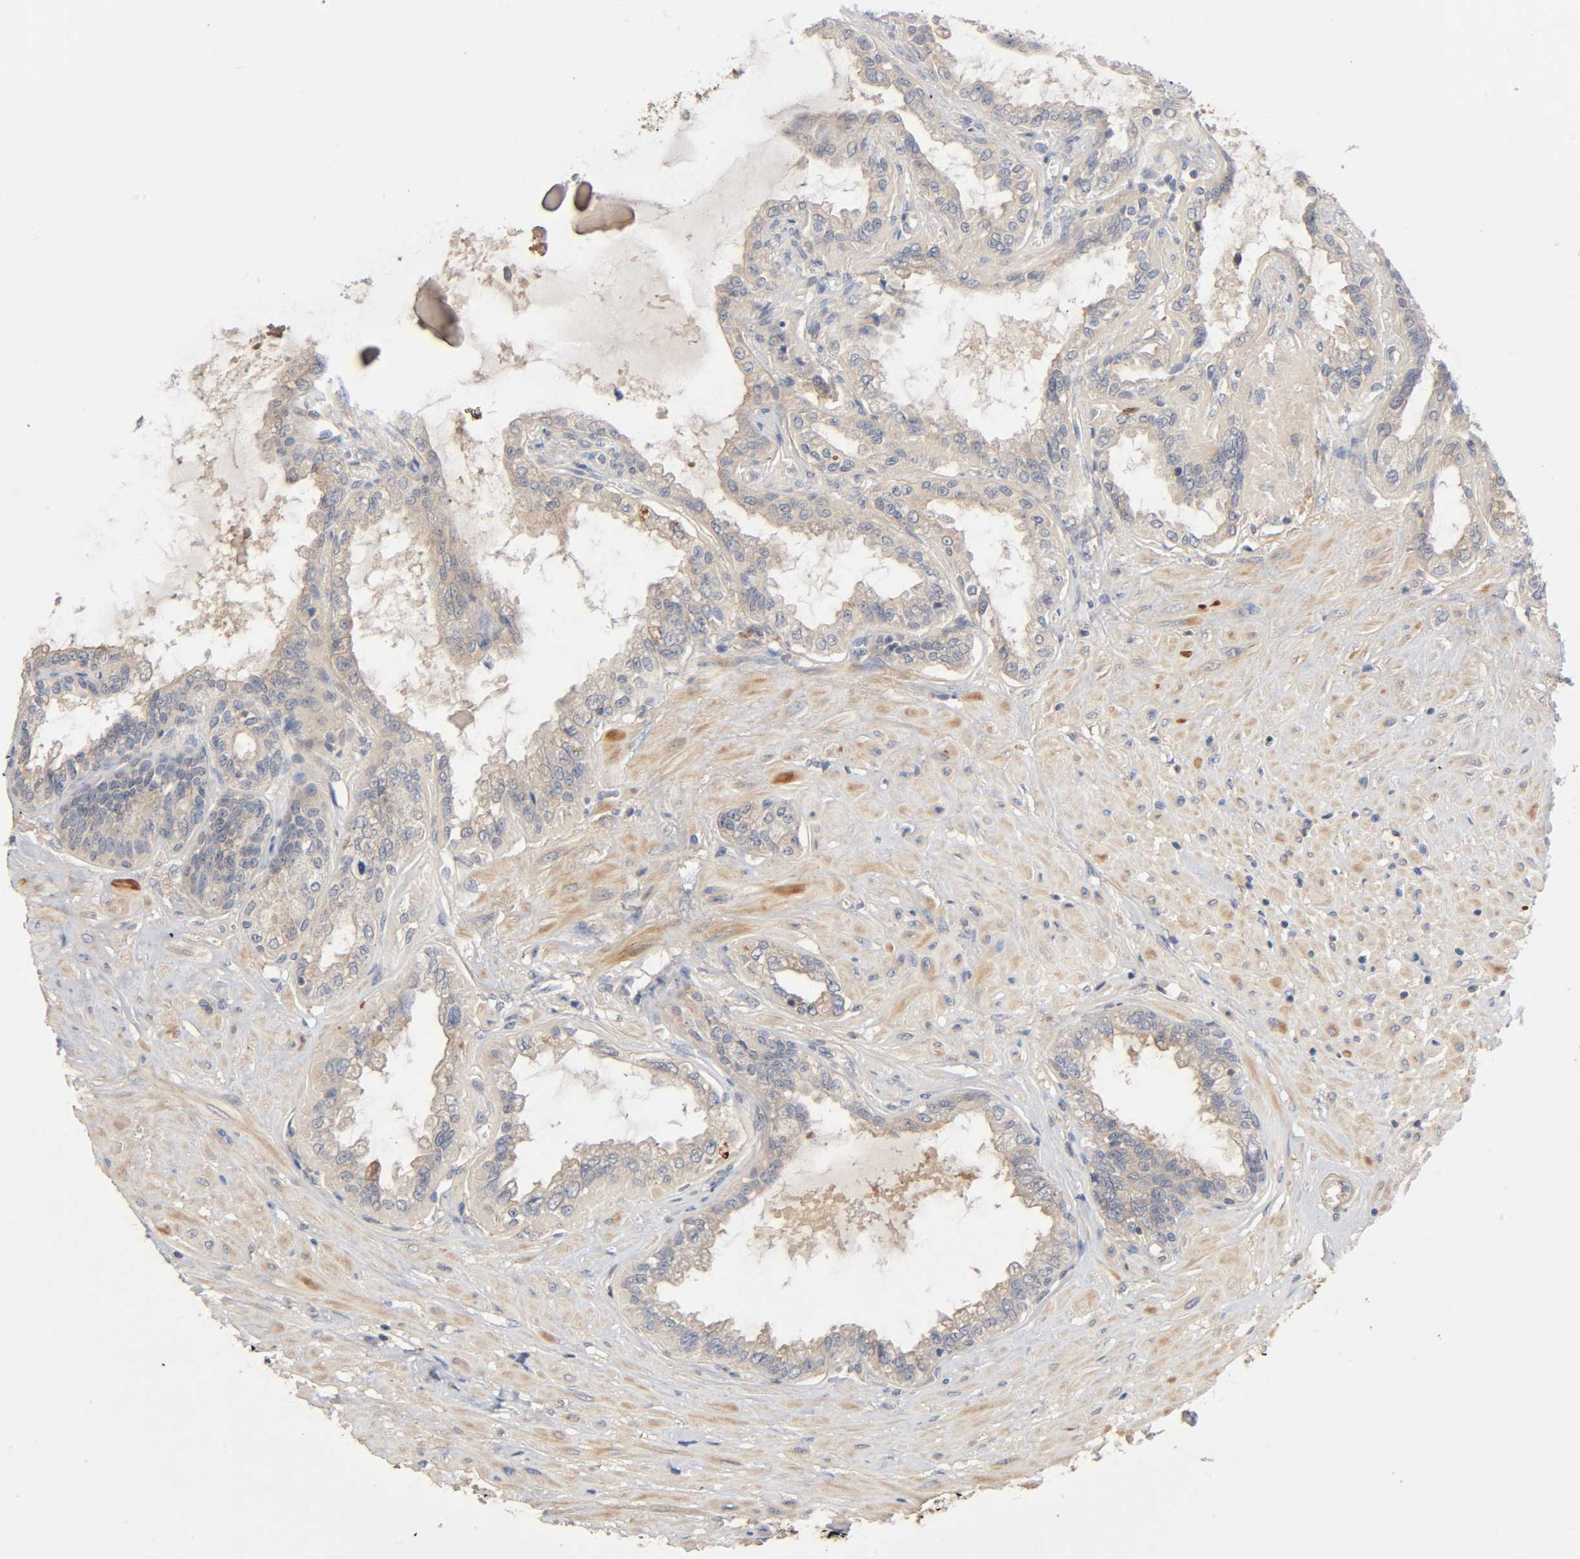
{"staining": {"intensity": "moderate", "quantity": ">75%", "location": "cytoplasmic/membranous"}, "tissue": "seminal vesicle", "cell_type": "Glandular cells", "image_type": "normal", "snomed": [{"axis": "morphology", "description": "Normal tissue, NOS"}, {"axis": "morphology", "description": "Inflammation, NOS"}, {"axis": "topography", "description": "Urinary bladder"}, {"axis": "topography", "description": "Prostate"}, {"axis": "topography", "description": "Seminal veicle"}], "caption": "Immunohistochemical staining of benign human seminal vesicle shows >75% levels of moderate cytoplasmic/membranous protein positivity in about >75% of glandular cells. (DAB = brown stain, brightfield microscopy at high magnification).", "gene": "CPB2", "patient": {"sex": "male", "age": 82}}